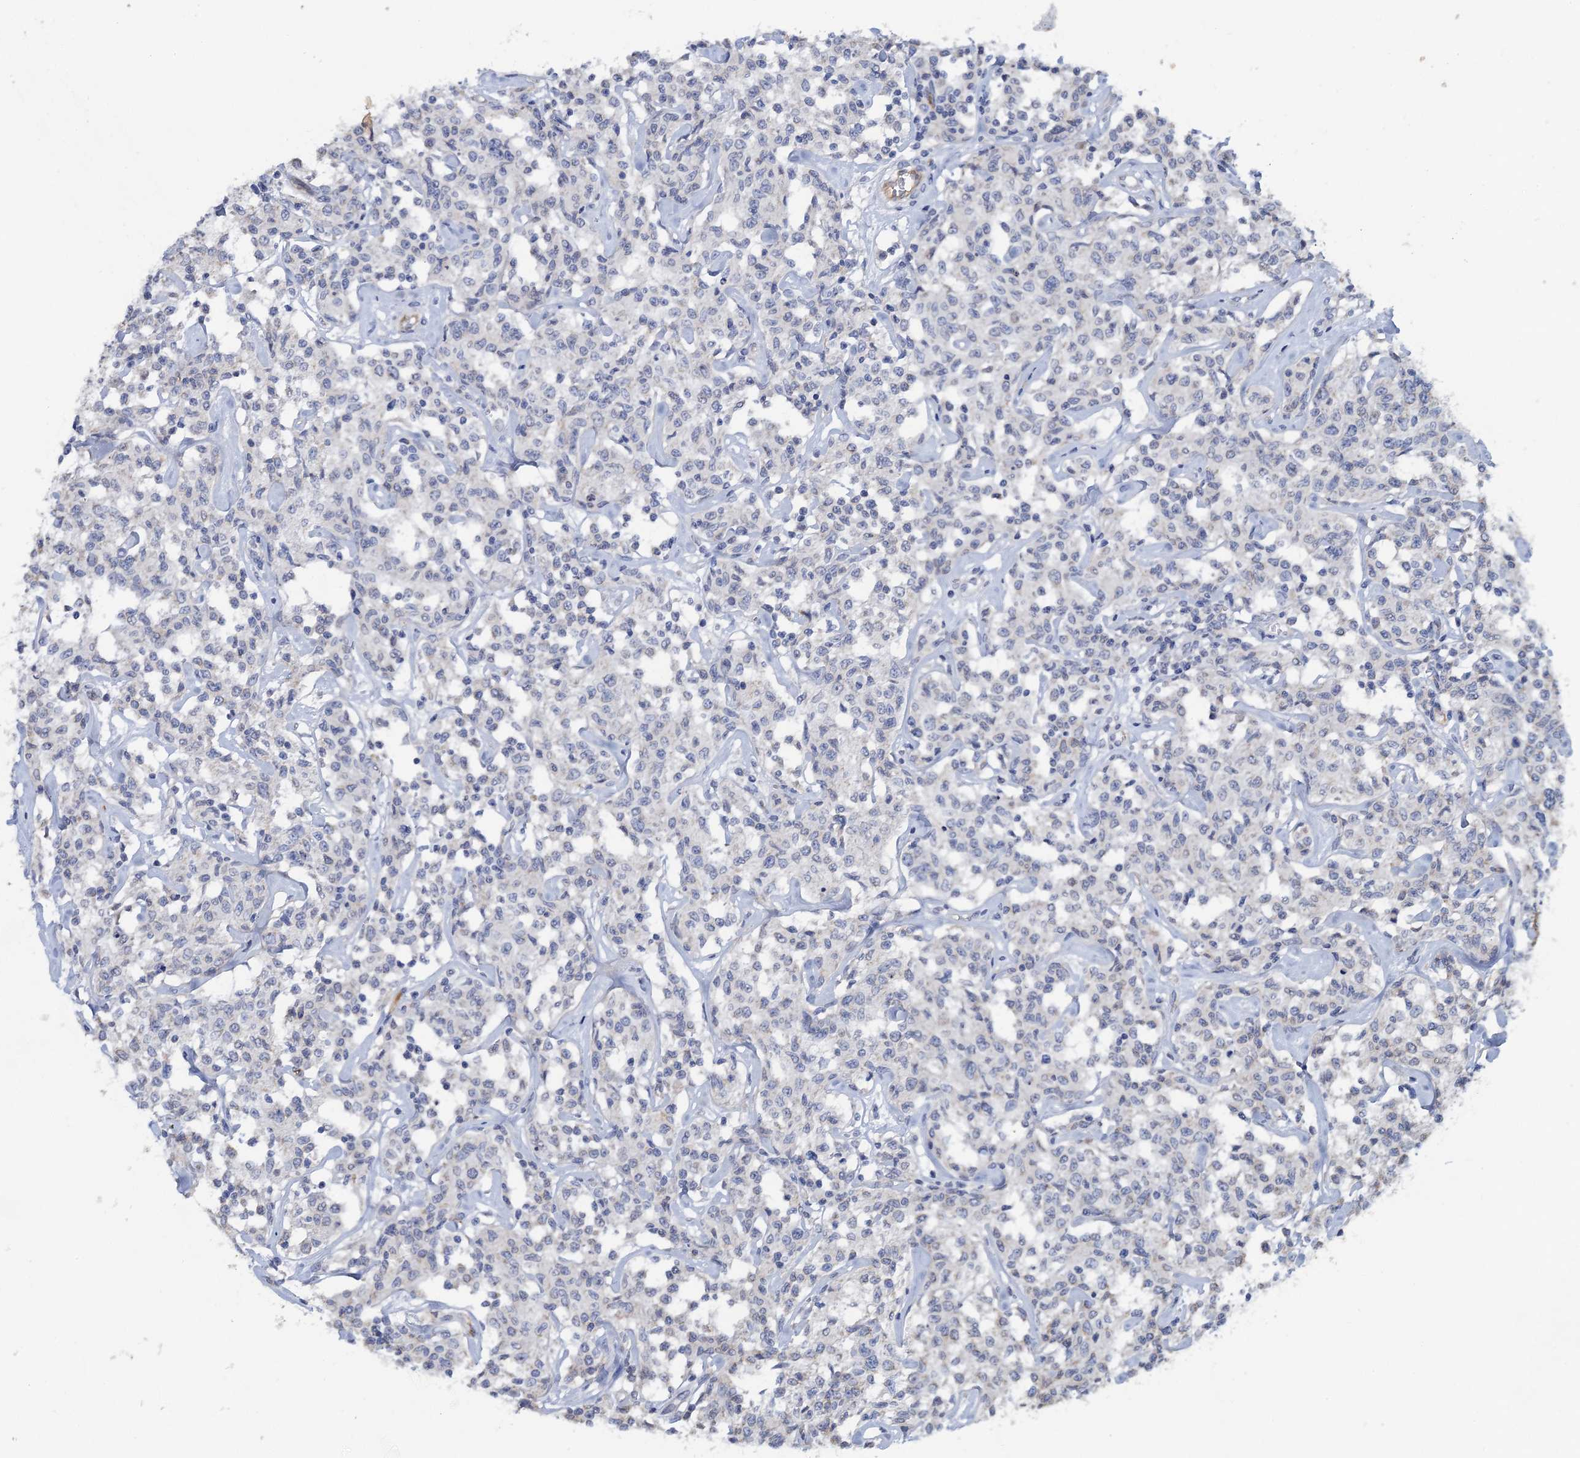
{"staining": {"intensity": "negative", "quantity": "none", "location": "none"}, "tissue": "lymphoma", "cell_type": "Tumor cells", "image_type": "cancer", "snomed": [{"axis": "morphology", "description": "Malignant lymphoma, non-Hodgkin's type, Low grade"}, {"axis": "topography", "description": "Small intestine"}], "caption": "The image shows no significant positivity in tumor cells of lymphoma.", "gene": "PLLP", "patient": {"sex": "female", "age": 59}}